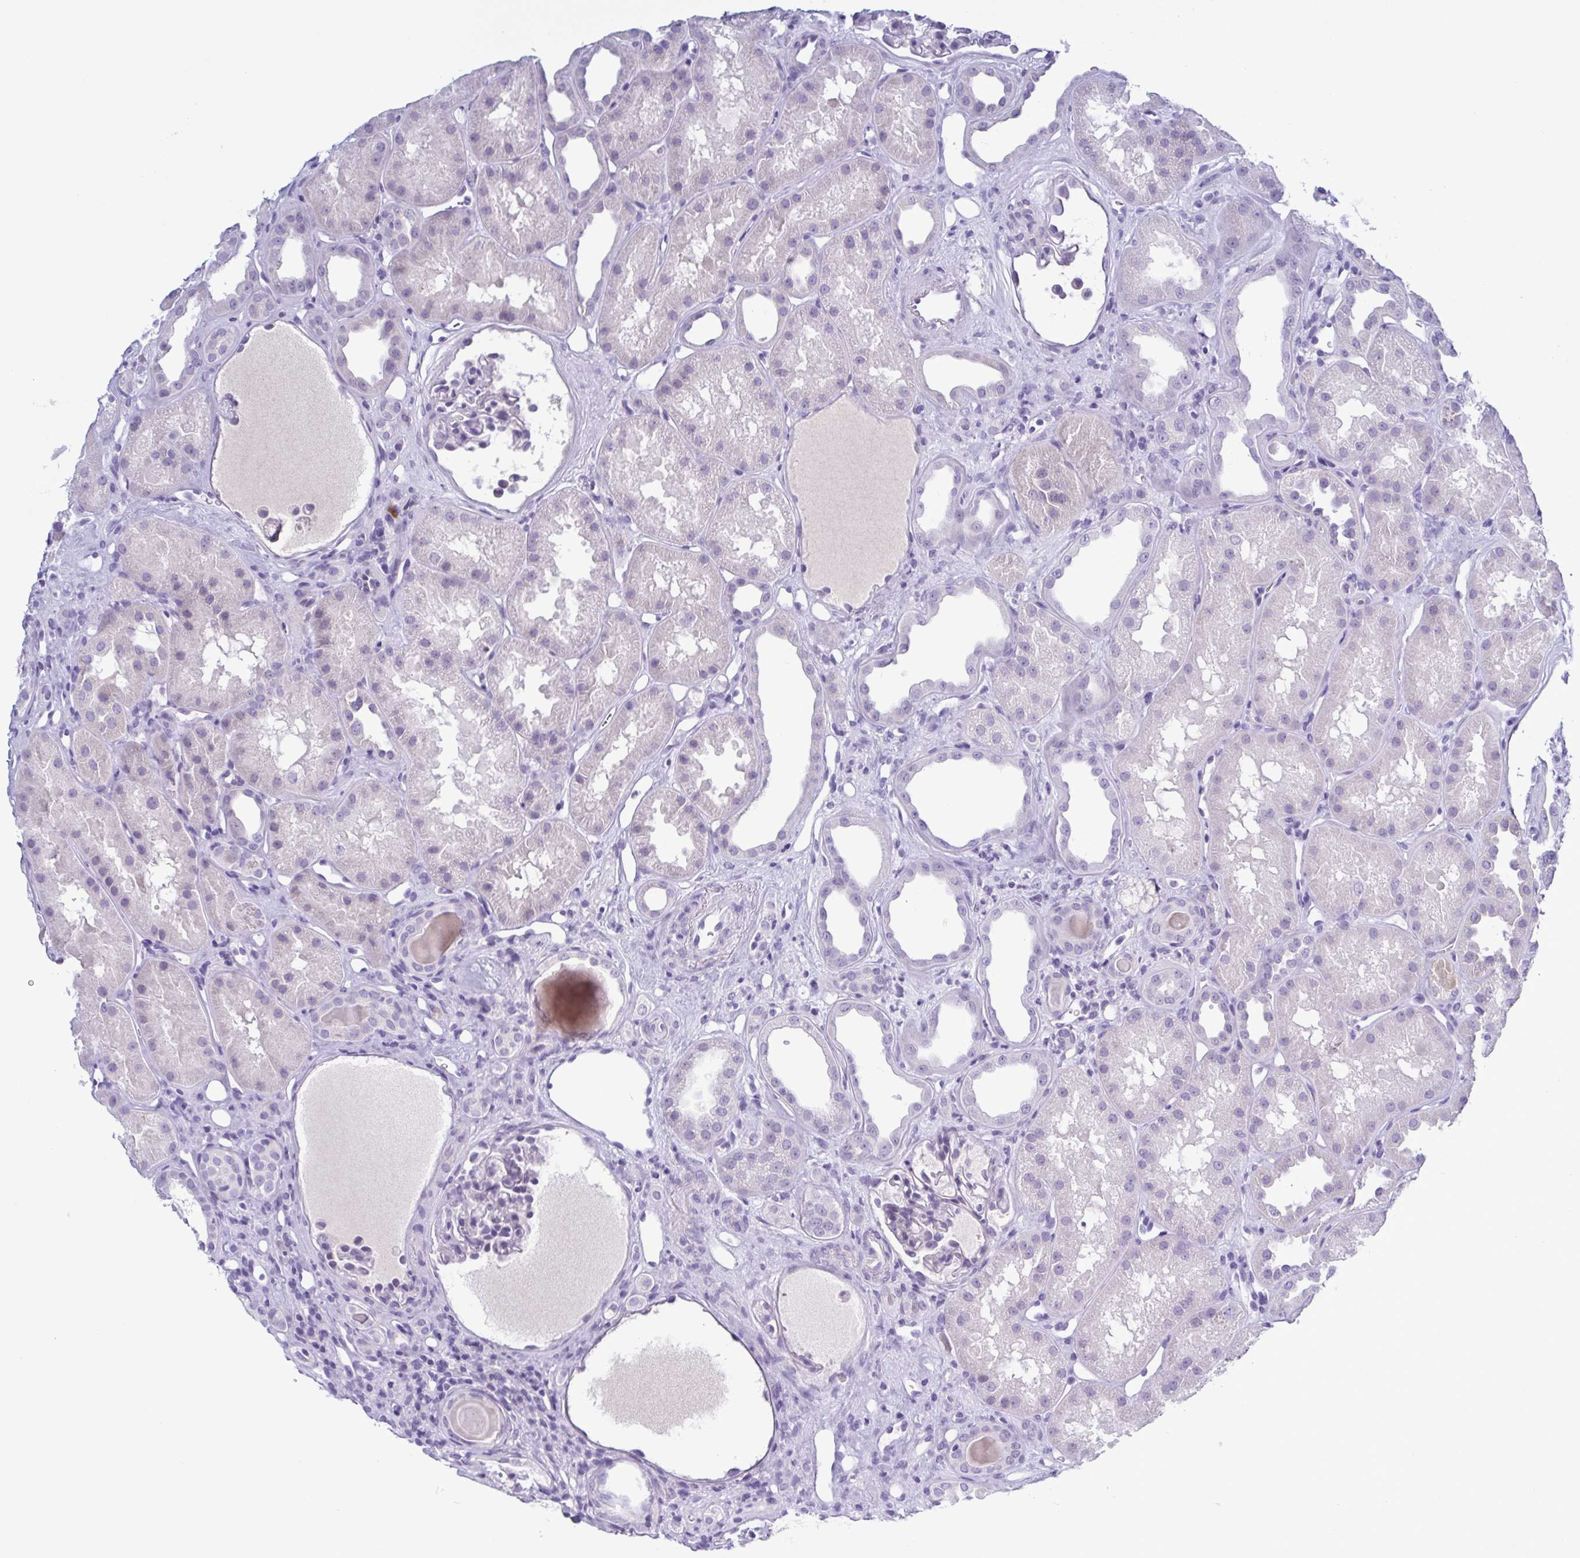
{"staining": {"intensity": "negative", "quantity": "none", "location": "none"}, "tissue": "kidney", "cell_type": "Cells in glomeruli", "image_type": "normal", "snomed": [{"axis": "morphology", "description": "Normal tissue, NOS"}, {"axis": "topography", "description": "Kidney"}], "caption": "IHC of benign human kidney exhibits no expression in cells in glomeruli.", "gene": "INAFM1", "patient": {"sex": "male", "age": 61}}